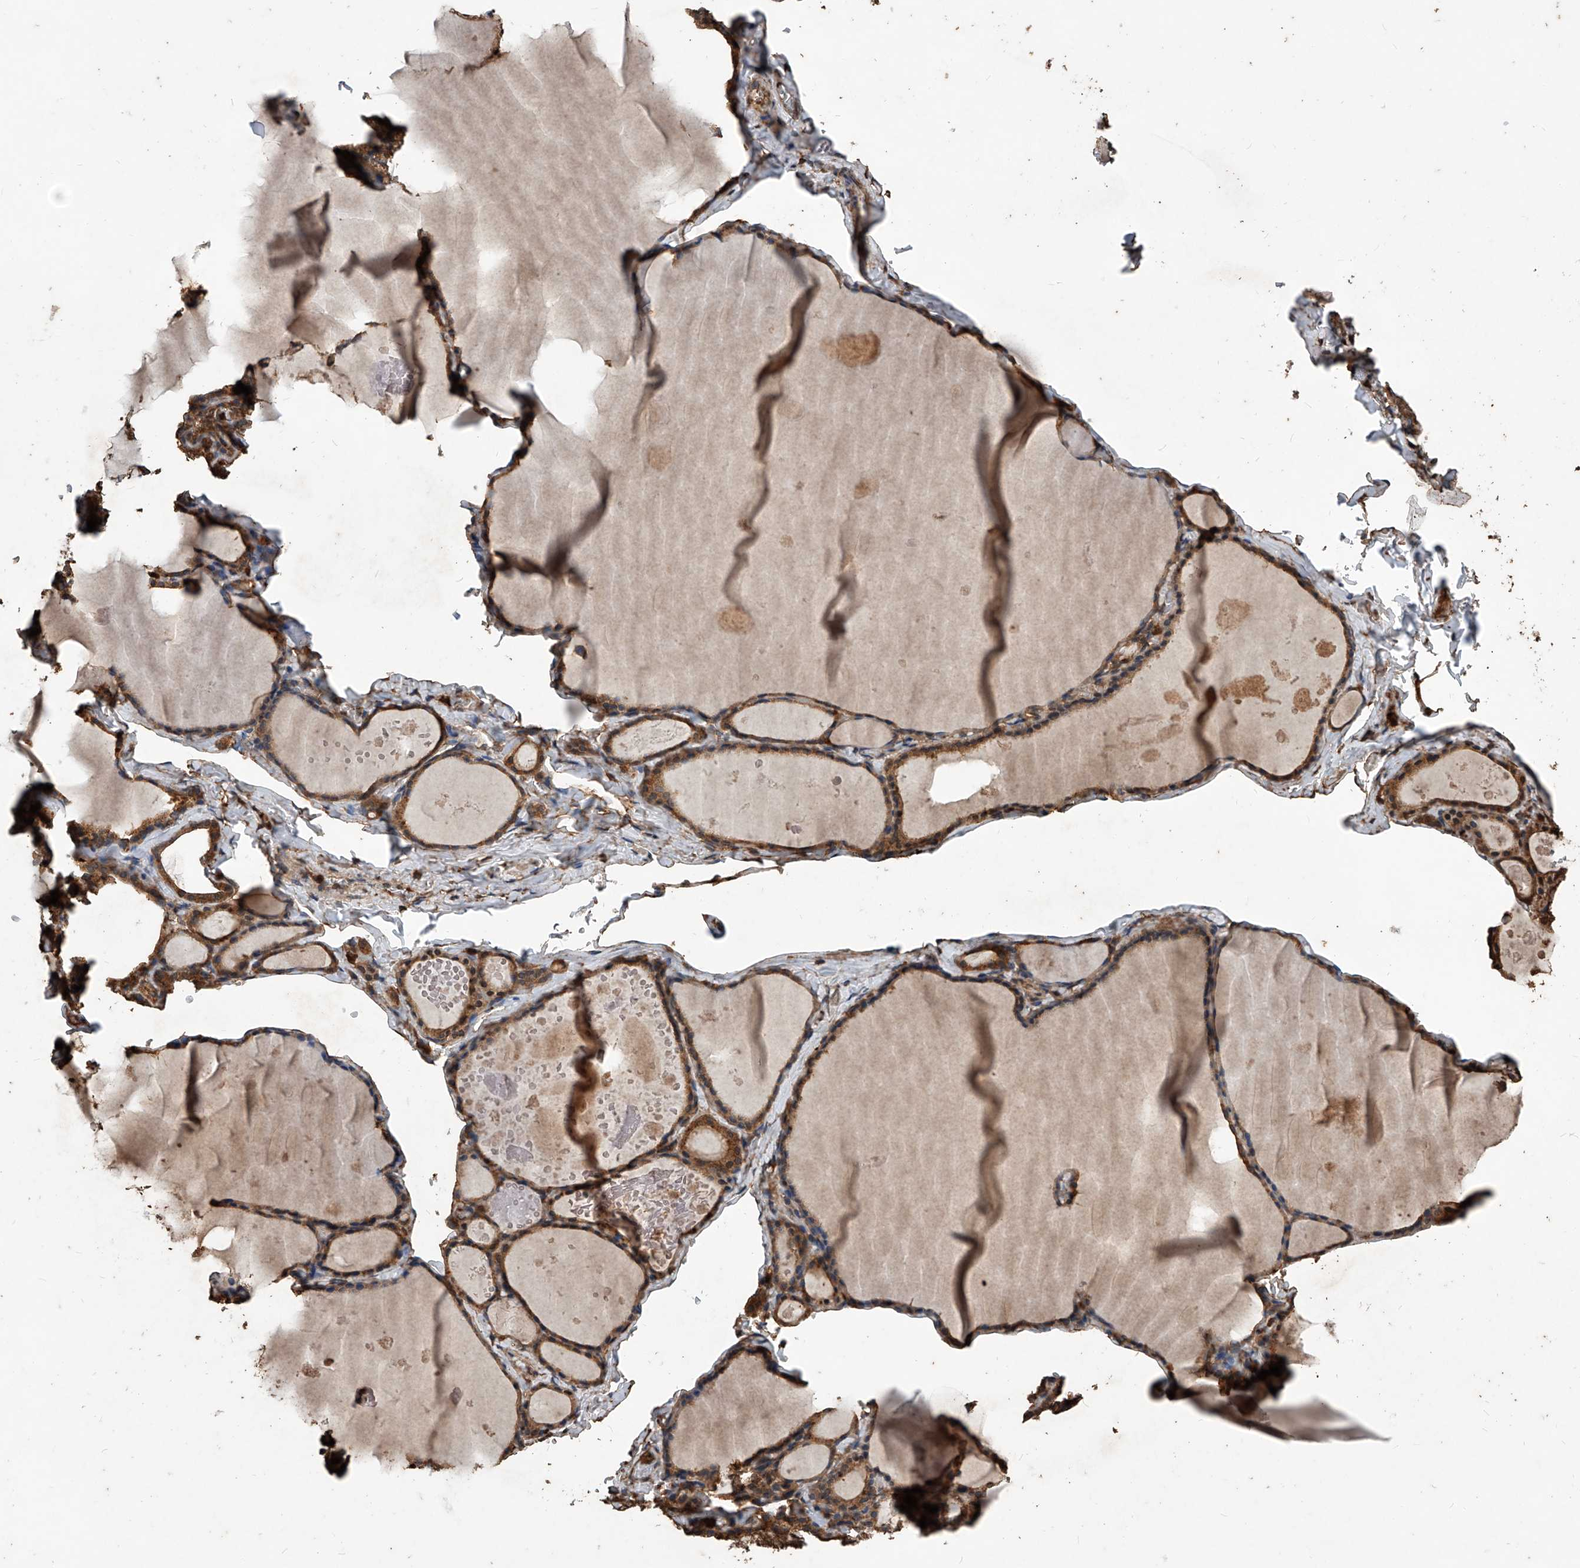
{"staining": {"intensity": "moderate", "quantity": ">75%", "location": "cytoplasmic/membranous"}, "tissue": "thyroid gland", "cell_type": "Glandular cells", "image_type": "normal", "snomed": [{"axis": "morphology", "description": "Normal tissue, NOS"}, {"axis": "topography", "description": "Thyroid gland"}], "caption": "About >75% of glandular cells in benign thyroid gland reveal moderate cytoplasmic/membranous protein staining as visualized by brown immunohistochemical staining.", "gene": "UCP2", "patient": {"sex": "male", "age": 56}}